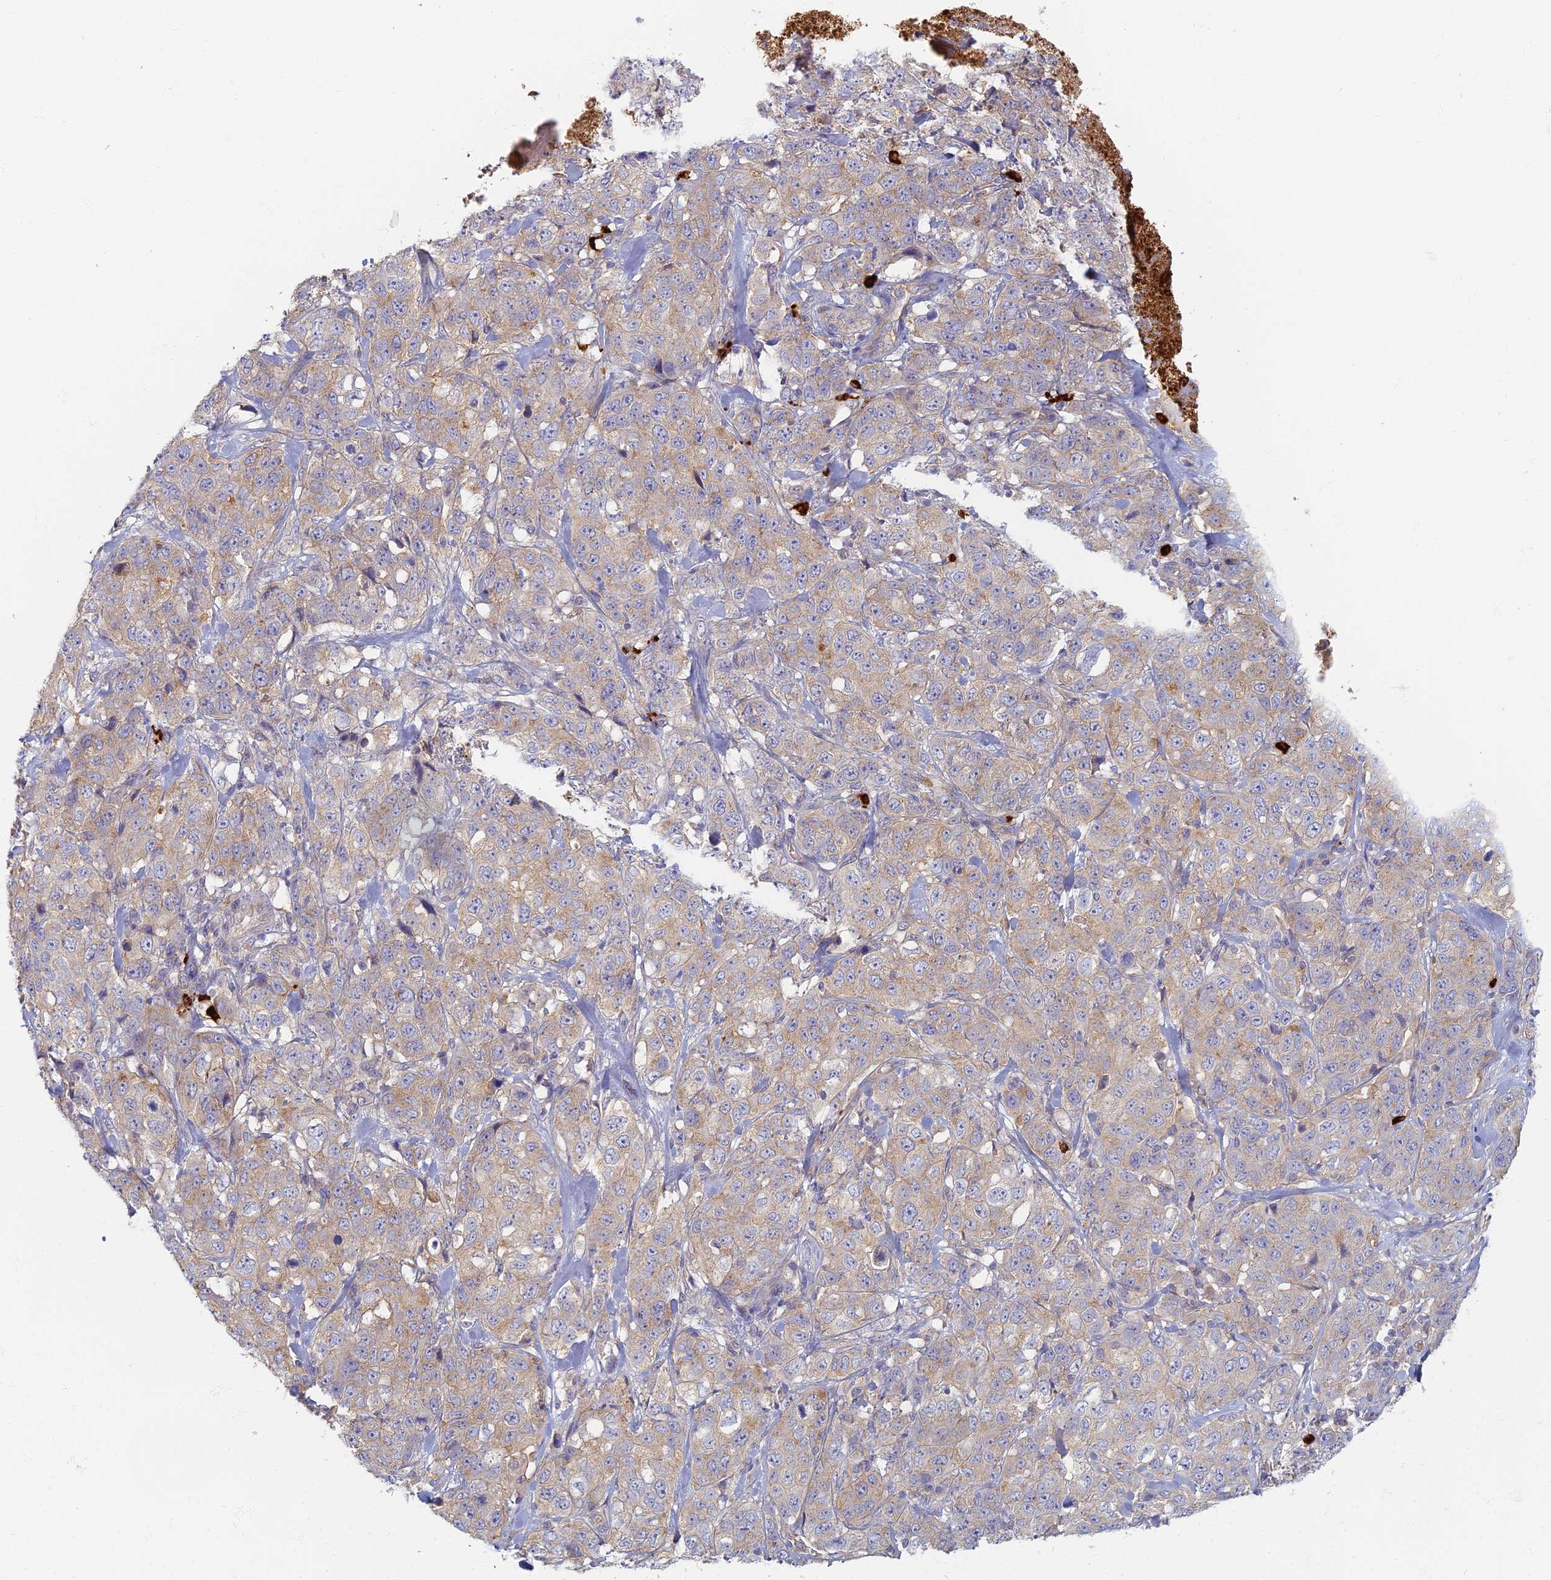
{"staining": {"intensity": "weak", "quantity": "25%-75%", "location": "cytoplasmic/membranous"}, "tissue": "stomach cancer", "cell_type": "Tumor cells", "image_type": "cancer", "snomed": [{"axis": "morphology", "description": "Adenocarcinoma, NOS"}, {"axis": "topography", "description": "Stomach"}], "caption": "Protein staining of stomach adenocarcinoma tissue demonstrates weak cytoplasmic/membranous expression in about 25%-75% of tumor cells. The staining was performed using DAB (3,3'-diaminobenzidine), with brown indicating positive protein expression. Nuclei are stained blue with hematoxylin.", "gene": "PROX2", "patient": {"sex": "male", "age": 48}}